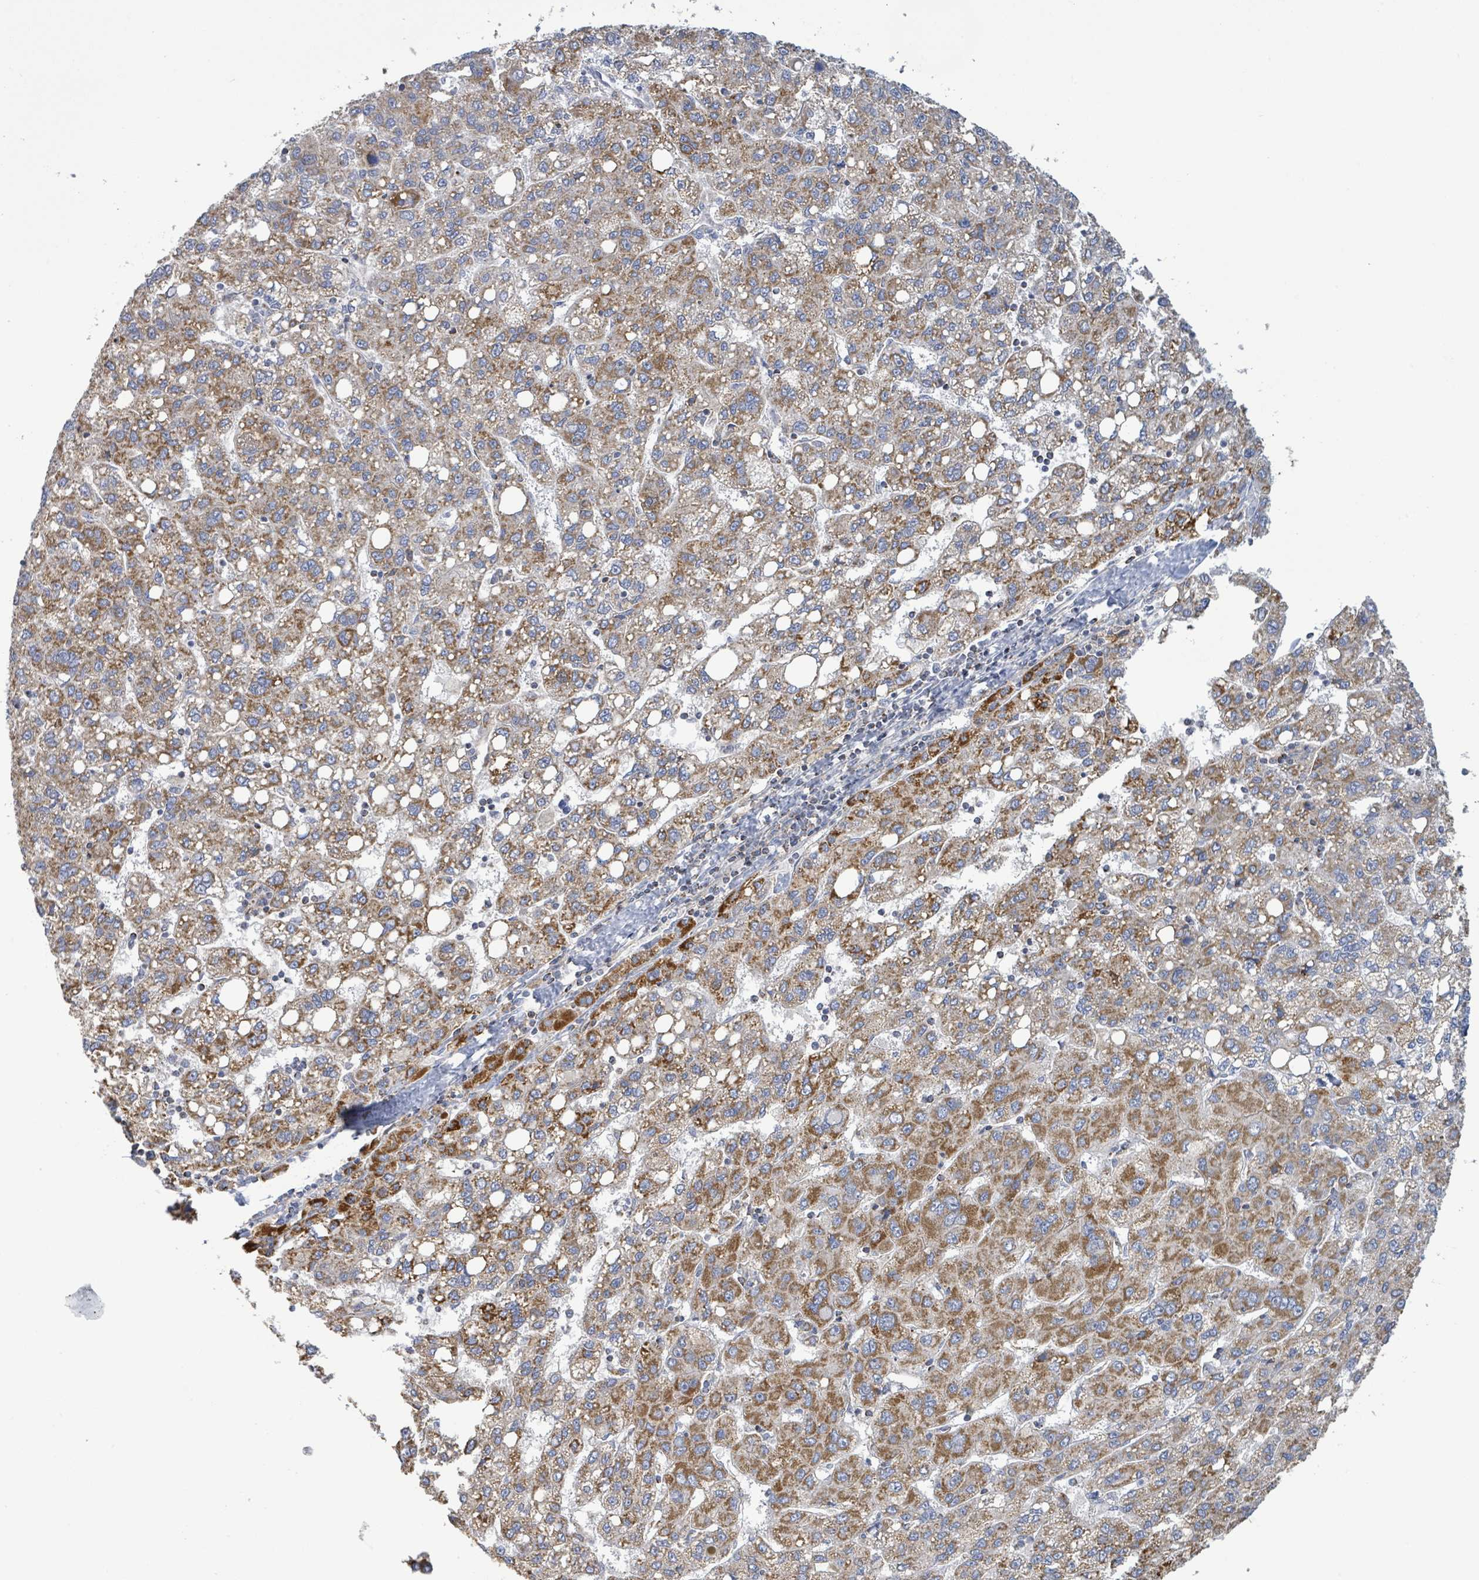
{"staining": {"intensity": "moderate", "quantity": ">75%", "location": "cytoplasmic/membranous"}, "tissue": "liver cancer", "cell_type": "Tumor cells", "image_type": "cancer", "snomed": [{"axis": "morphology", "description": "Carcinoma, Hepatocellular, NOS"}, {"axis": "topography", "description": "Liver"}], "caption": "The micrograph exhibits a brown stain indicating the presence of a protein in the cytoplasmic/membranous of tumor cells in liver cancer (hepatocellular carcinoma).", "gene": "SUCLG2", "patient": {"sex": "female", "age": 82}}